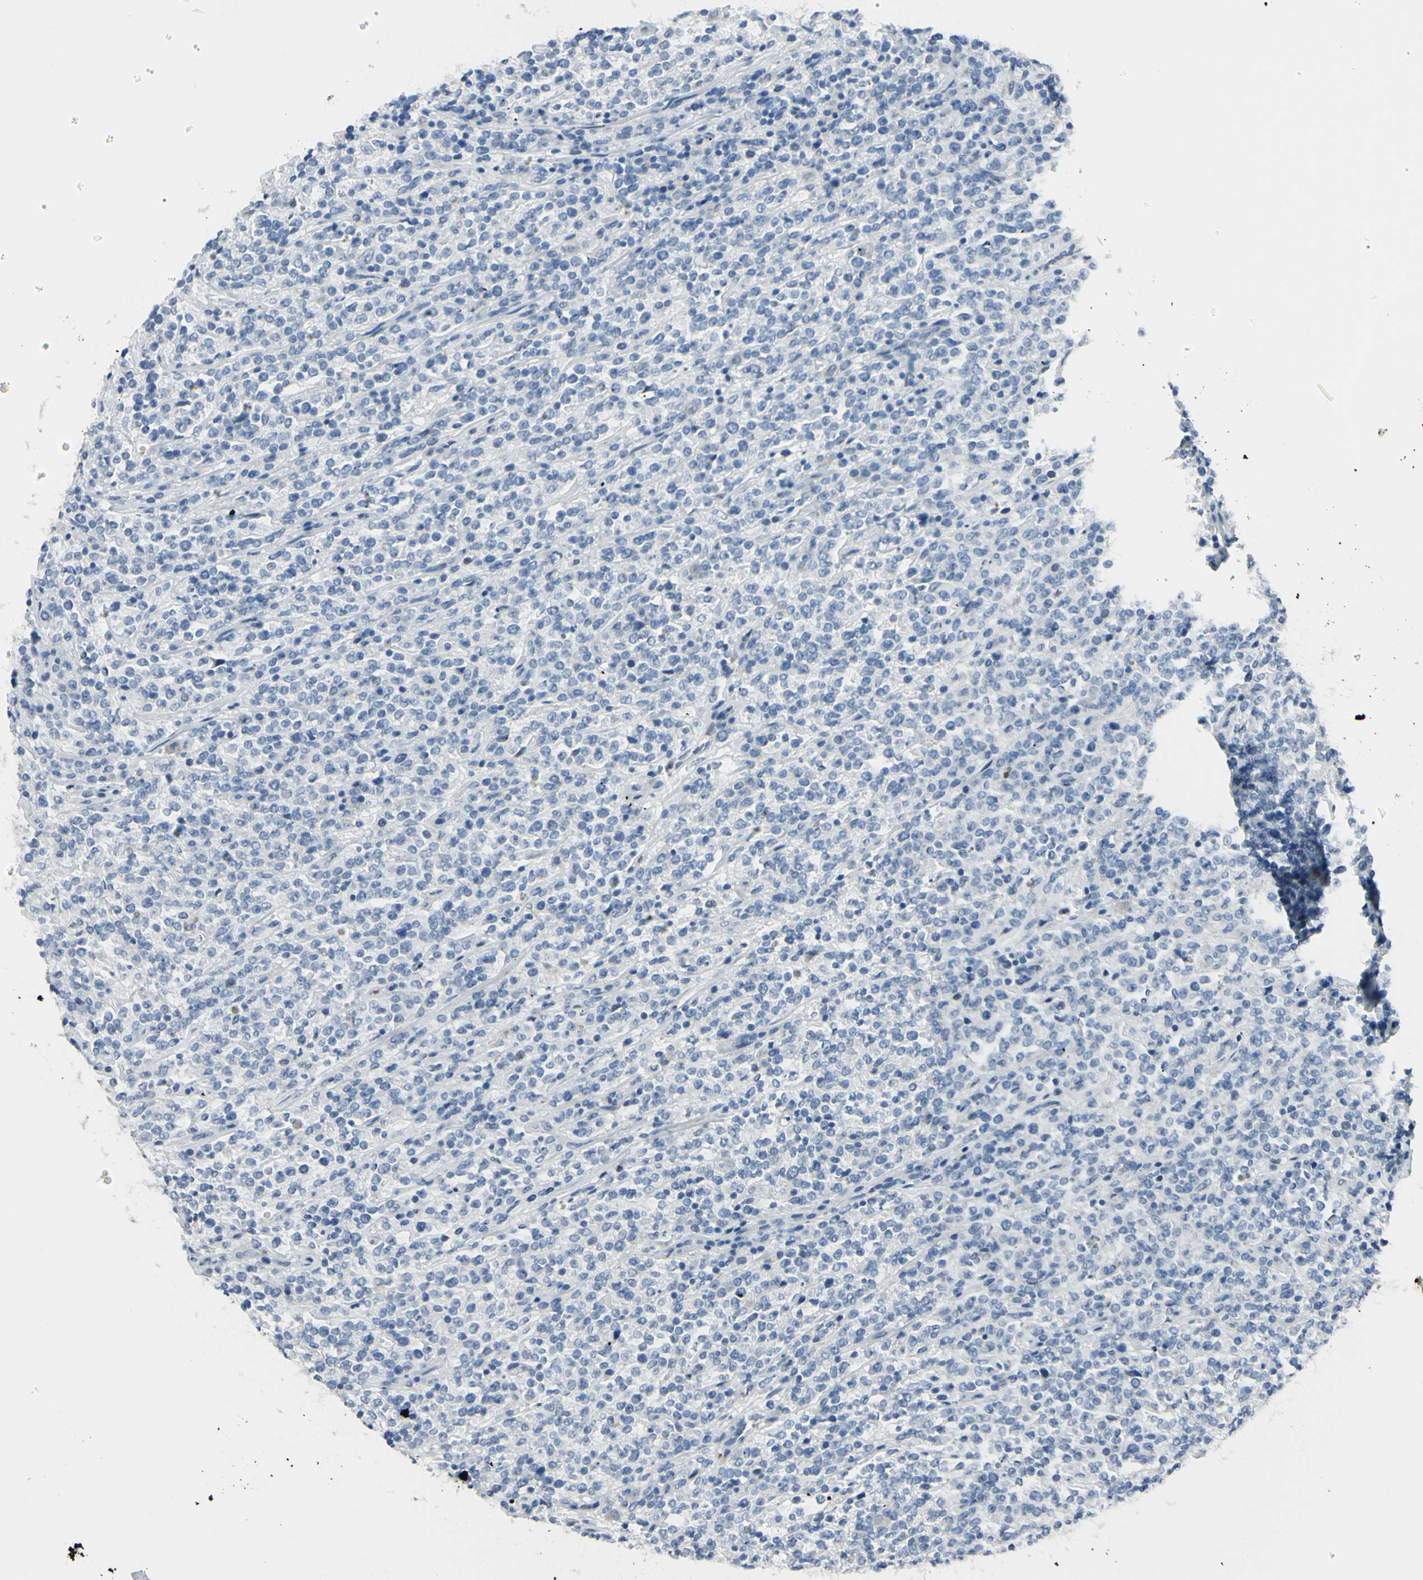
{"staining": {"intensity": "negative", "quantity": "none", "location": "none"}, "tissue": "lymphoma", "cell_type": "Tumor cells", "image_type": "cancer", "snomed": [{"axis": "morphology", "description": "Malignant lymphoma, non-Hodgkin's type, High grade"}, {"axis": "topography", "description": "Soft tissue"}], "caption": "Immunohistochemistry micrograph of human malignant lymphoma, non-Hodgkin's type (high-grade) stained for a protein (brown), which displays no expression in tumor cells.", "gene": "ZNF557", "patient": {"sex": "male", "age": 18}}